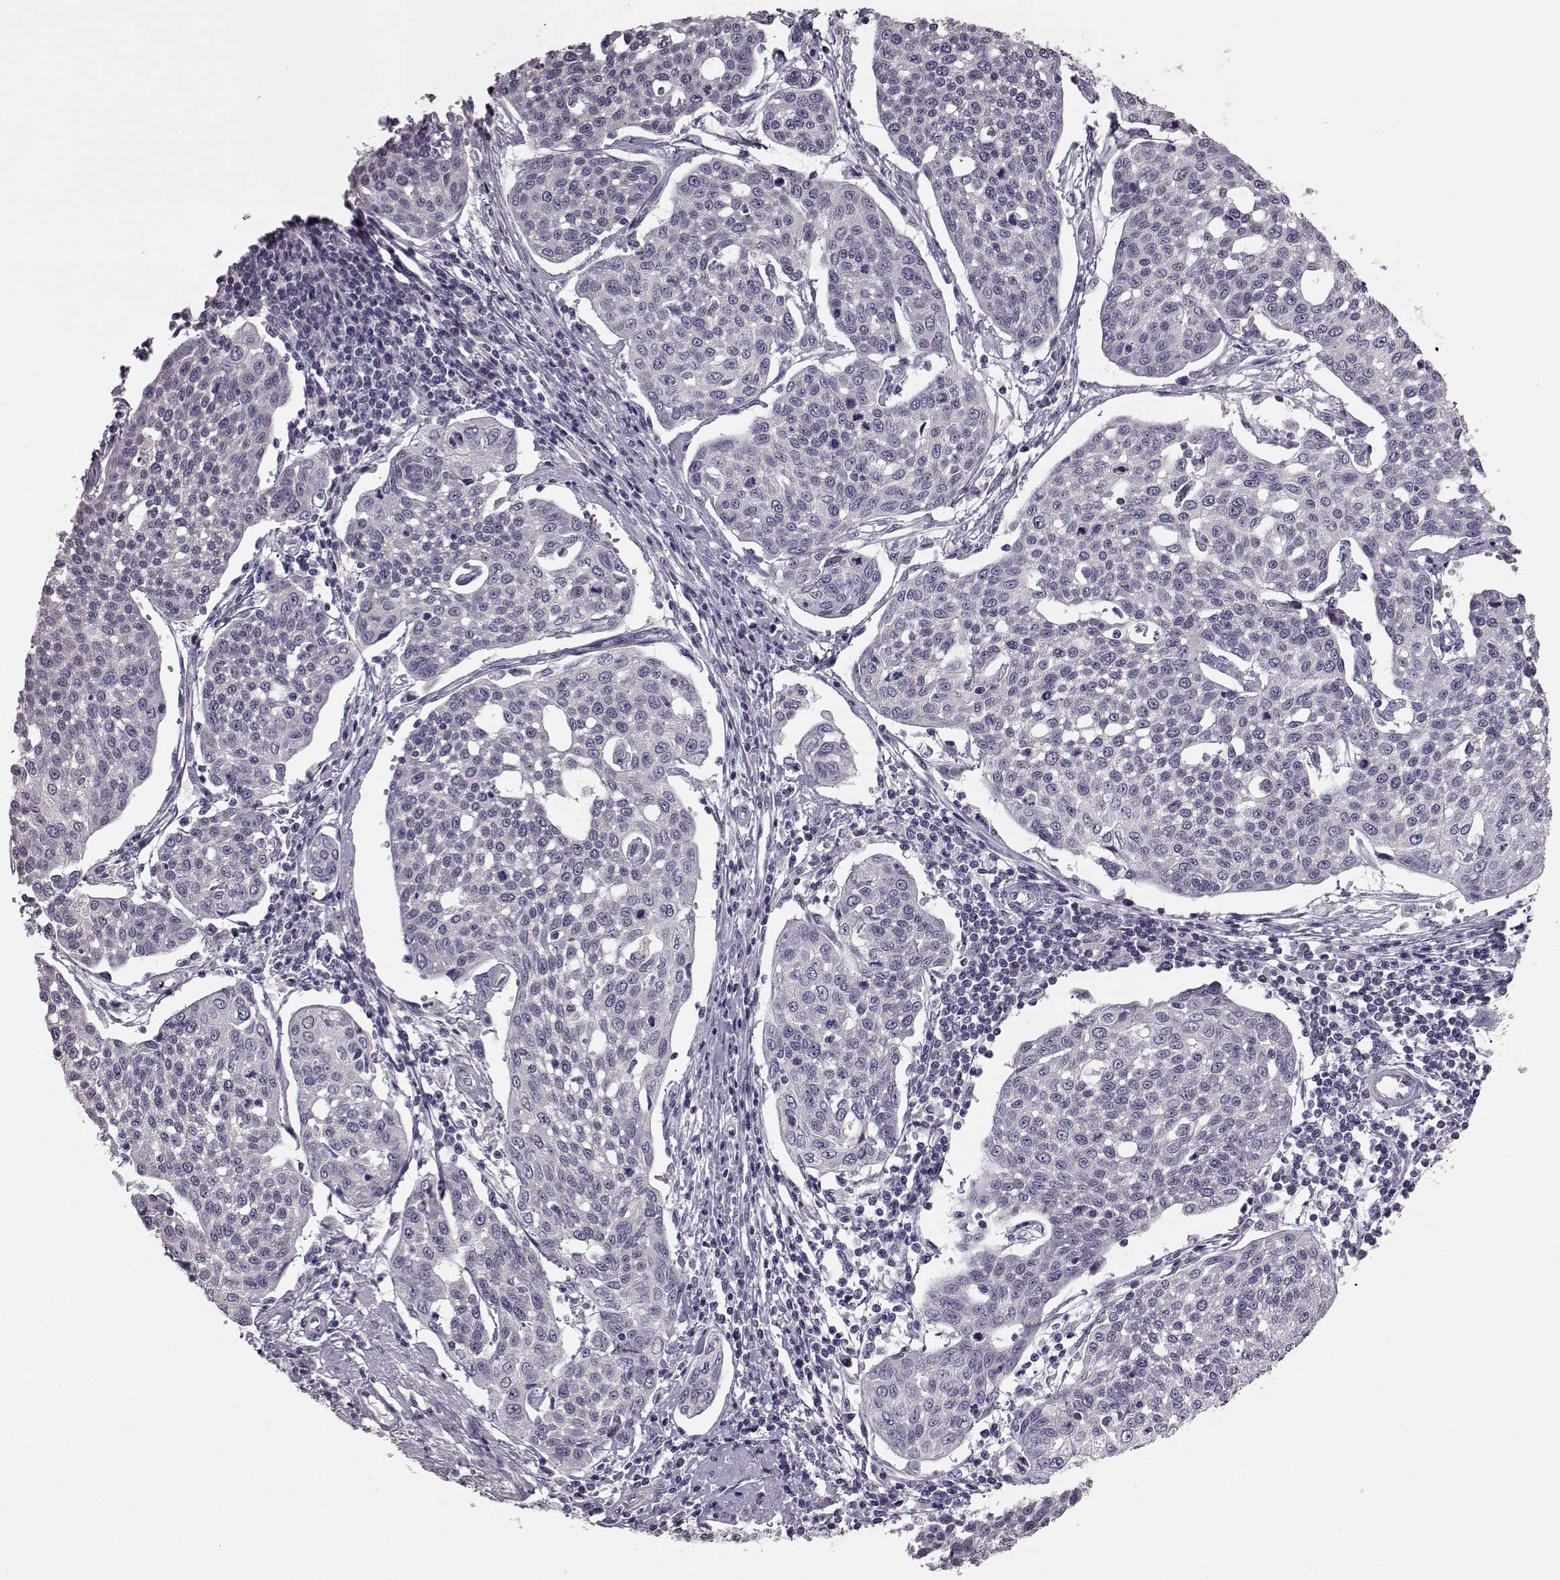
{"staining": {"intensity": "negative", "quantity": "none", "location": "none"}, "tissue": "cervical cancer", "cell_type": "Tumor cells", "image_type": "cancer", "snomed": [{"axis": "morphology", "description": "Squamous cell carcinoma, NOS"}, {"axis": "topography", "description": "Cervix"}], "caption": "A histopathology image of human cervical cancer (squamous cell carcinoma) is negative for staining in tumor cells.", "gene": "BFSP2", "patient": {"sex": "female", "age": 34}}